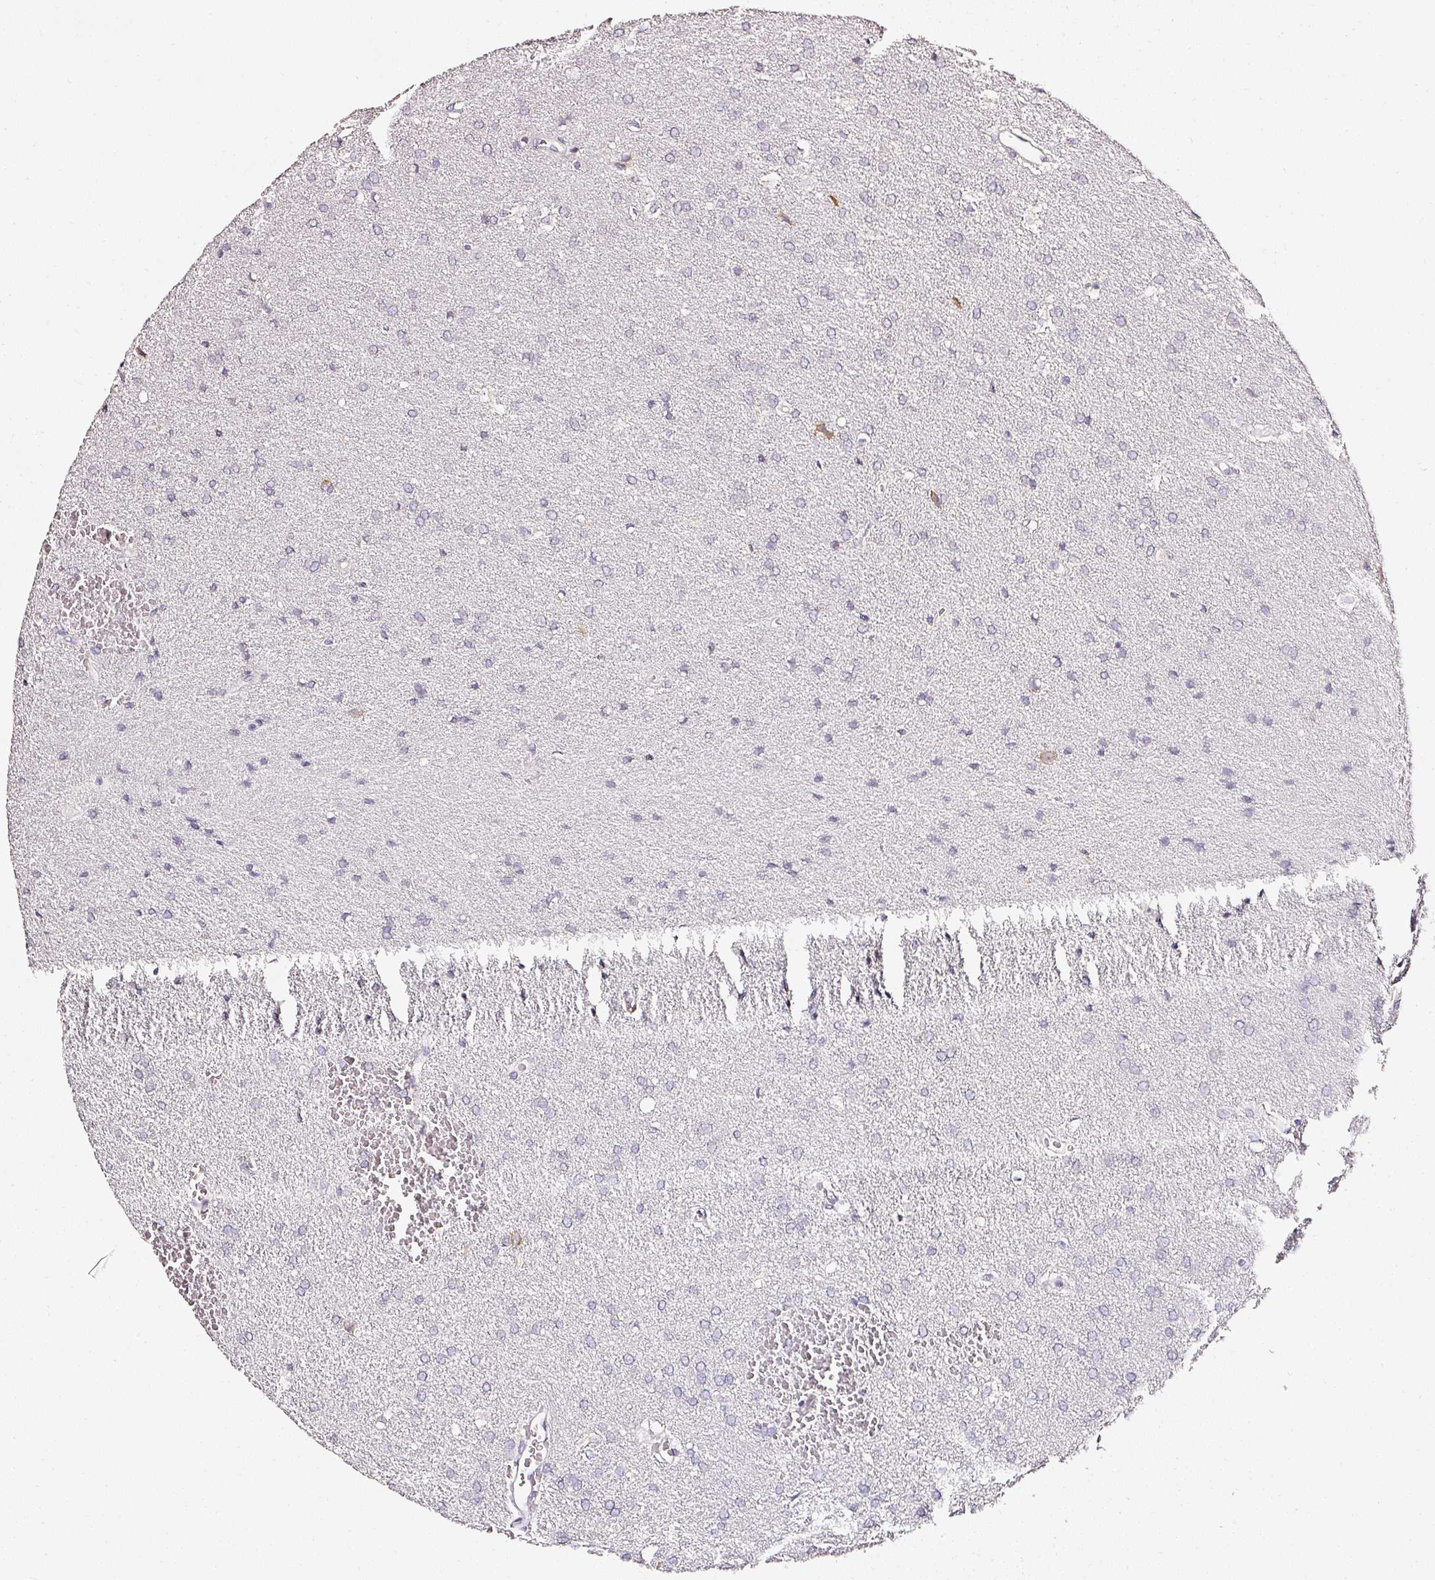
{"staining": {"intensity": "negative", "quantity": "none", "location": "none"}, "tissue": "glioma", "cell_type": "Tumor cells", "image_type": "cancer", "snomed": [{"axis": "morphology", "description": "Glioma, malignant, Low grade"}, {"axis": "topography", "description": "Brain"}], "caption": "Low-grade glioma (malignant) was stained to show a protein in brown. There is no significant staining in tumor cells.", "gene": "NTRK1", "patient": {"sex": "female", "age": 34}}